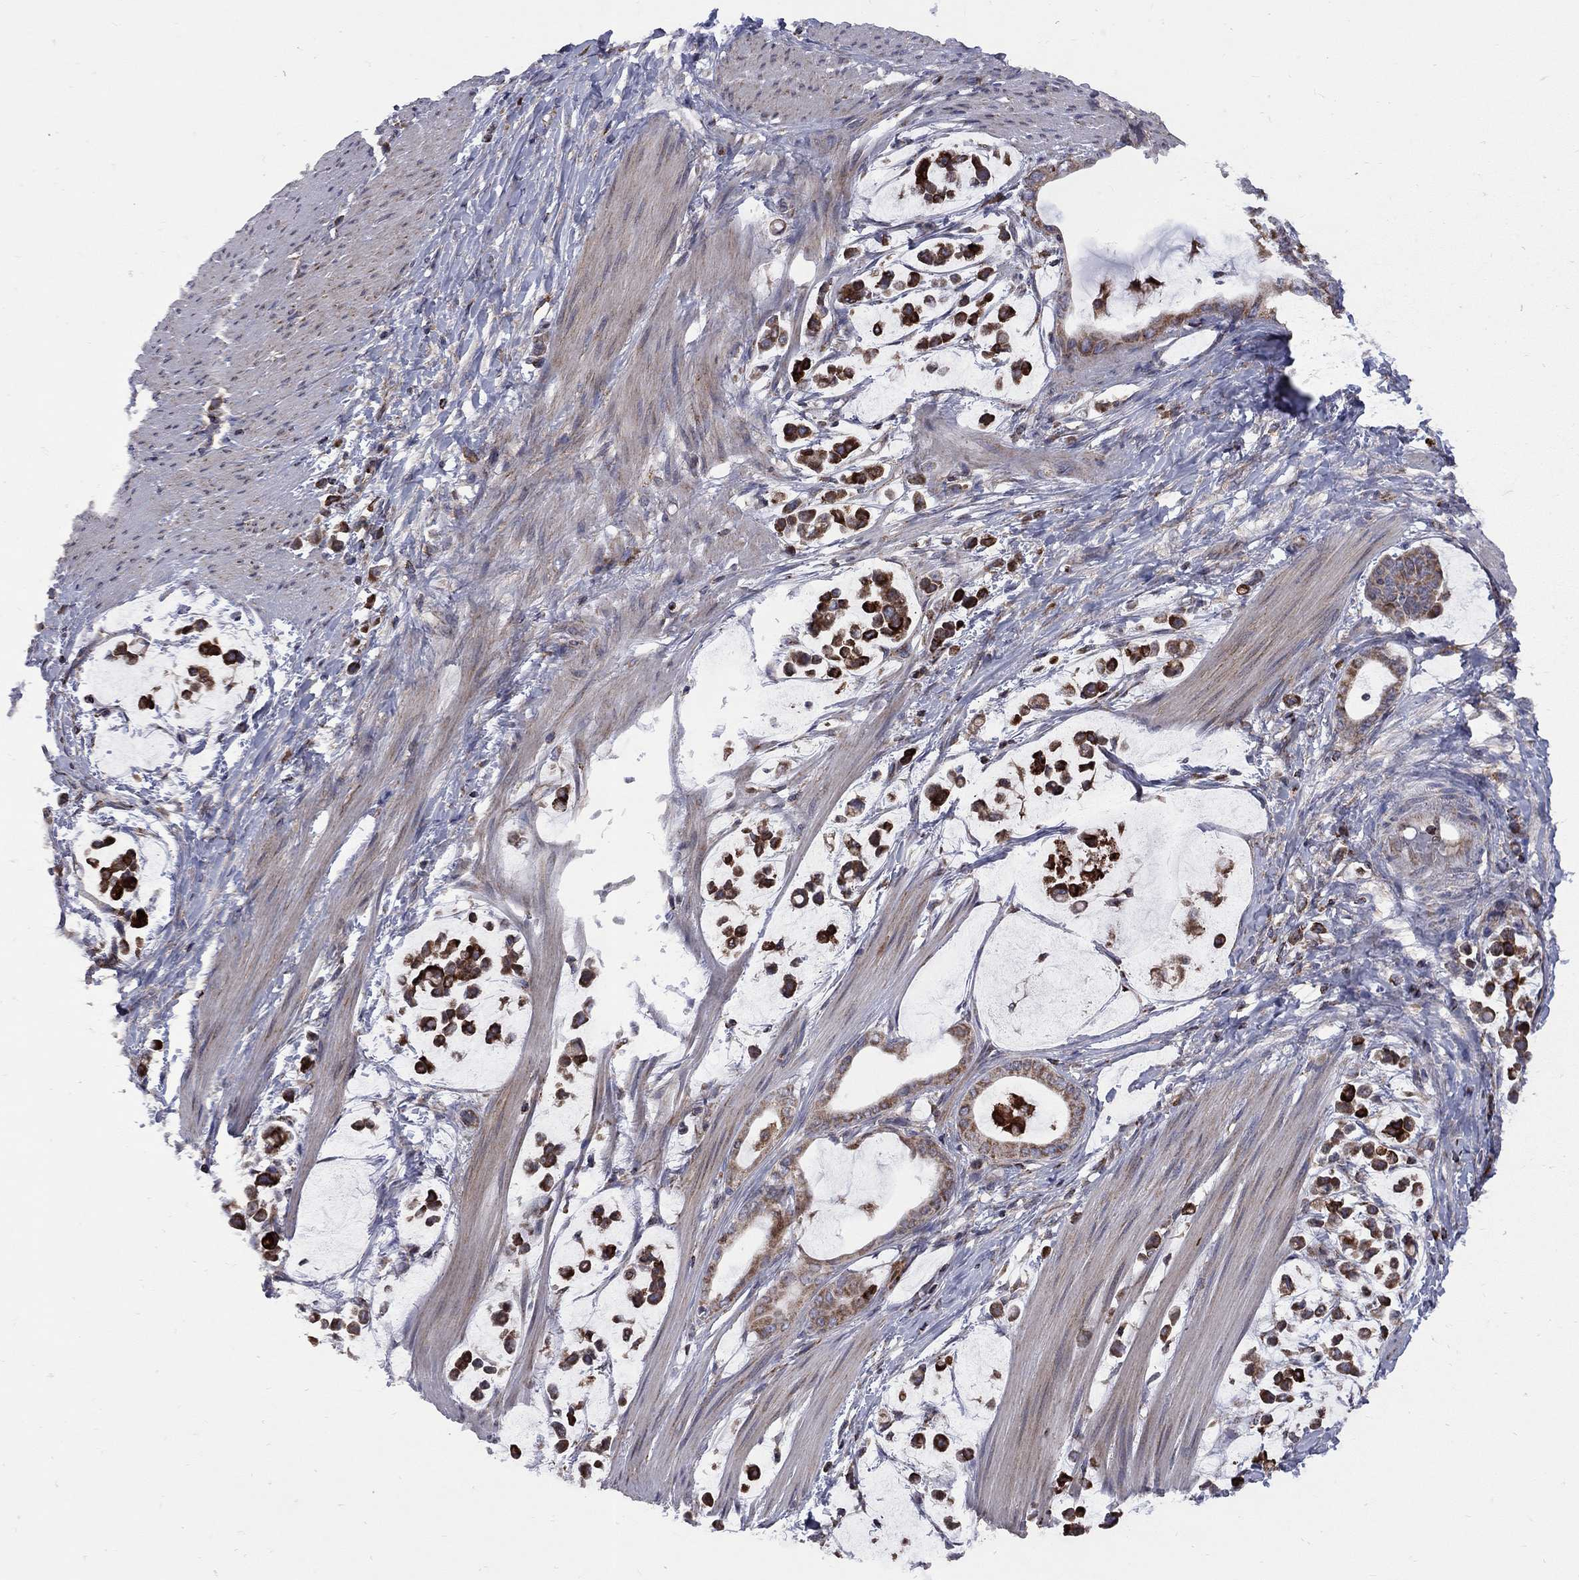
{"staining": {"intensity": "strong", "quantity": ">75%", "location": "cytoplasmic/membranous"}, "tissue": "stomach cancer", "cell_type": "Tumor cells", "image_type": "cancer", "snomed": [{"axis": "morphology", "description": "Adenocarcinoma, NOS"}, {"axis": "topography", "description": "Stomach"}], "caption": "An immunohistochemistry (IHC) image of neoplastic tissue is shown. Protein staining in brown highlights strong cytoplasmic/membranous positivity in stomach cancer (adenocarcinoma) within tumor cells. The staining is performed using DAB (3,3'-diaminobenzidine) brown chromogen to label protein expression. The nuclei are counter-stained blue using hematoxylin.", "gene": "CLPTM1", "patient": {"sex": "male", "age": 82}}